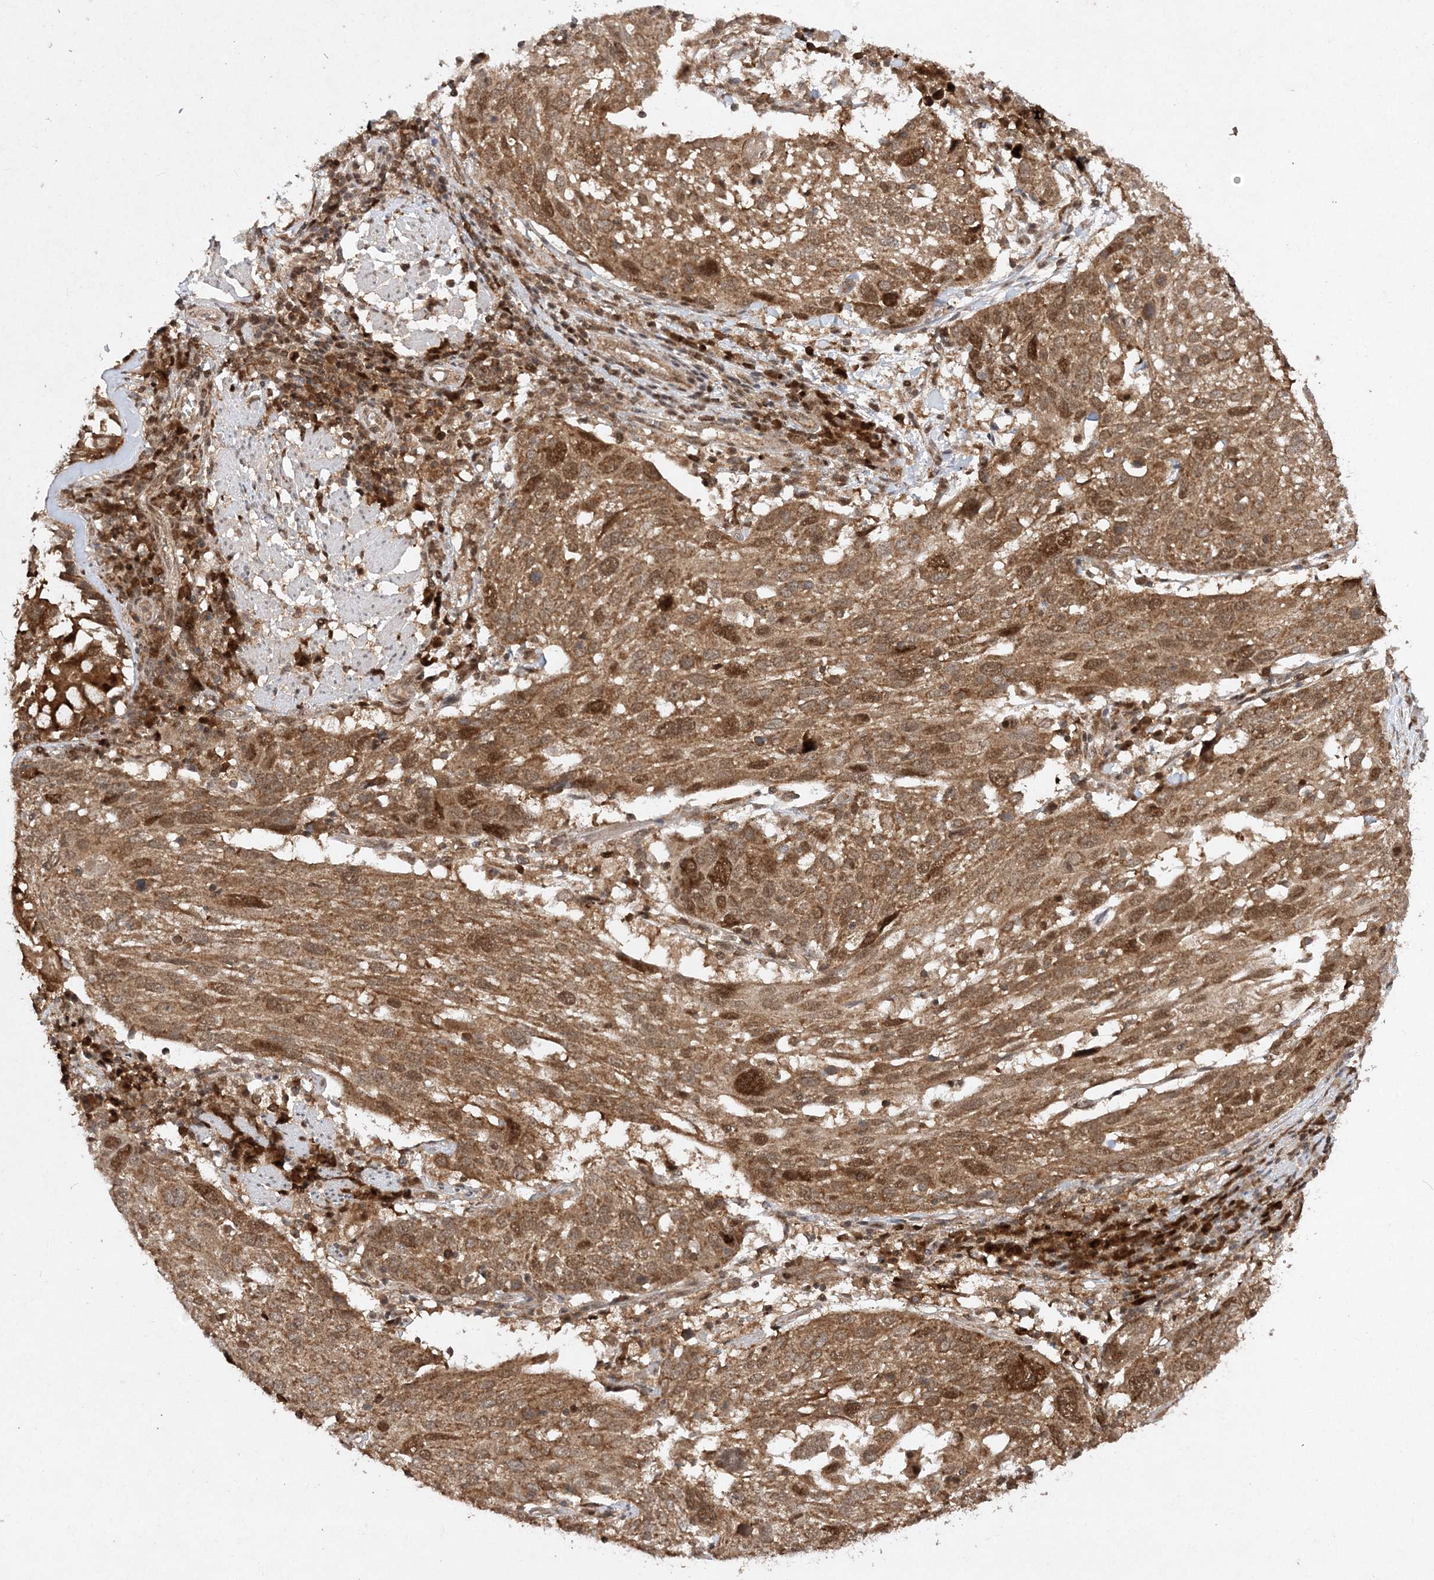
{"staining": {"intensity": "moderate", "quantity": ">75%", "location": "cytoplasmic/membranous,nuclear"}, "tissue": "lung cancer", "cell_type": "Tumor cells", "image_type": "cancer", "snomed": [{"axis": "morphology", "description": "Squamous cell carcinoma, NOS"}, {"axis": "topography", "description": "Lung"}], "caption": "Approximately >75% of tumor cells in lung squamous cell carcinoma exhibit moderate cytoplasmic/membranous and nuclear protein expression as visualized by brown immunohistochemical staining.", "gene": "NIF3L1", "patient": {"sex": "male", "age": 65}}